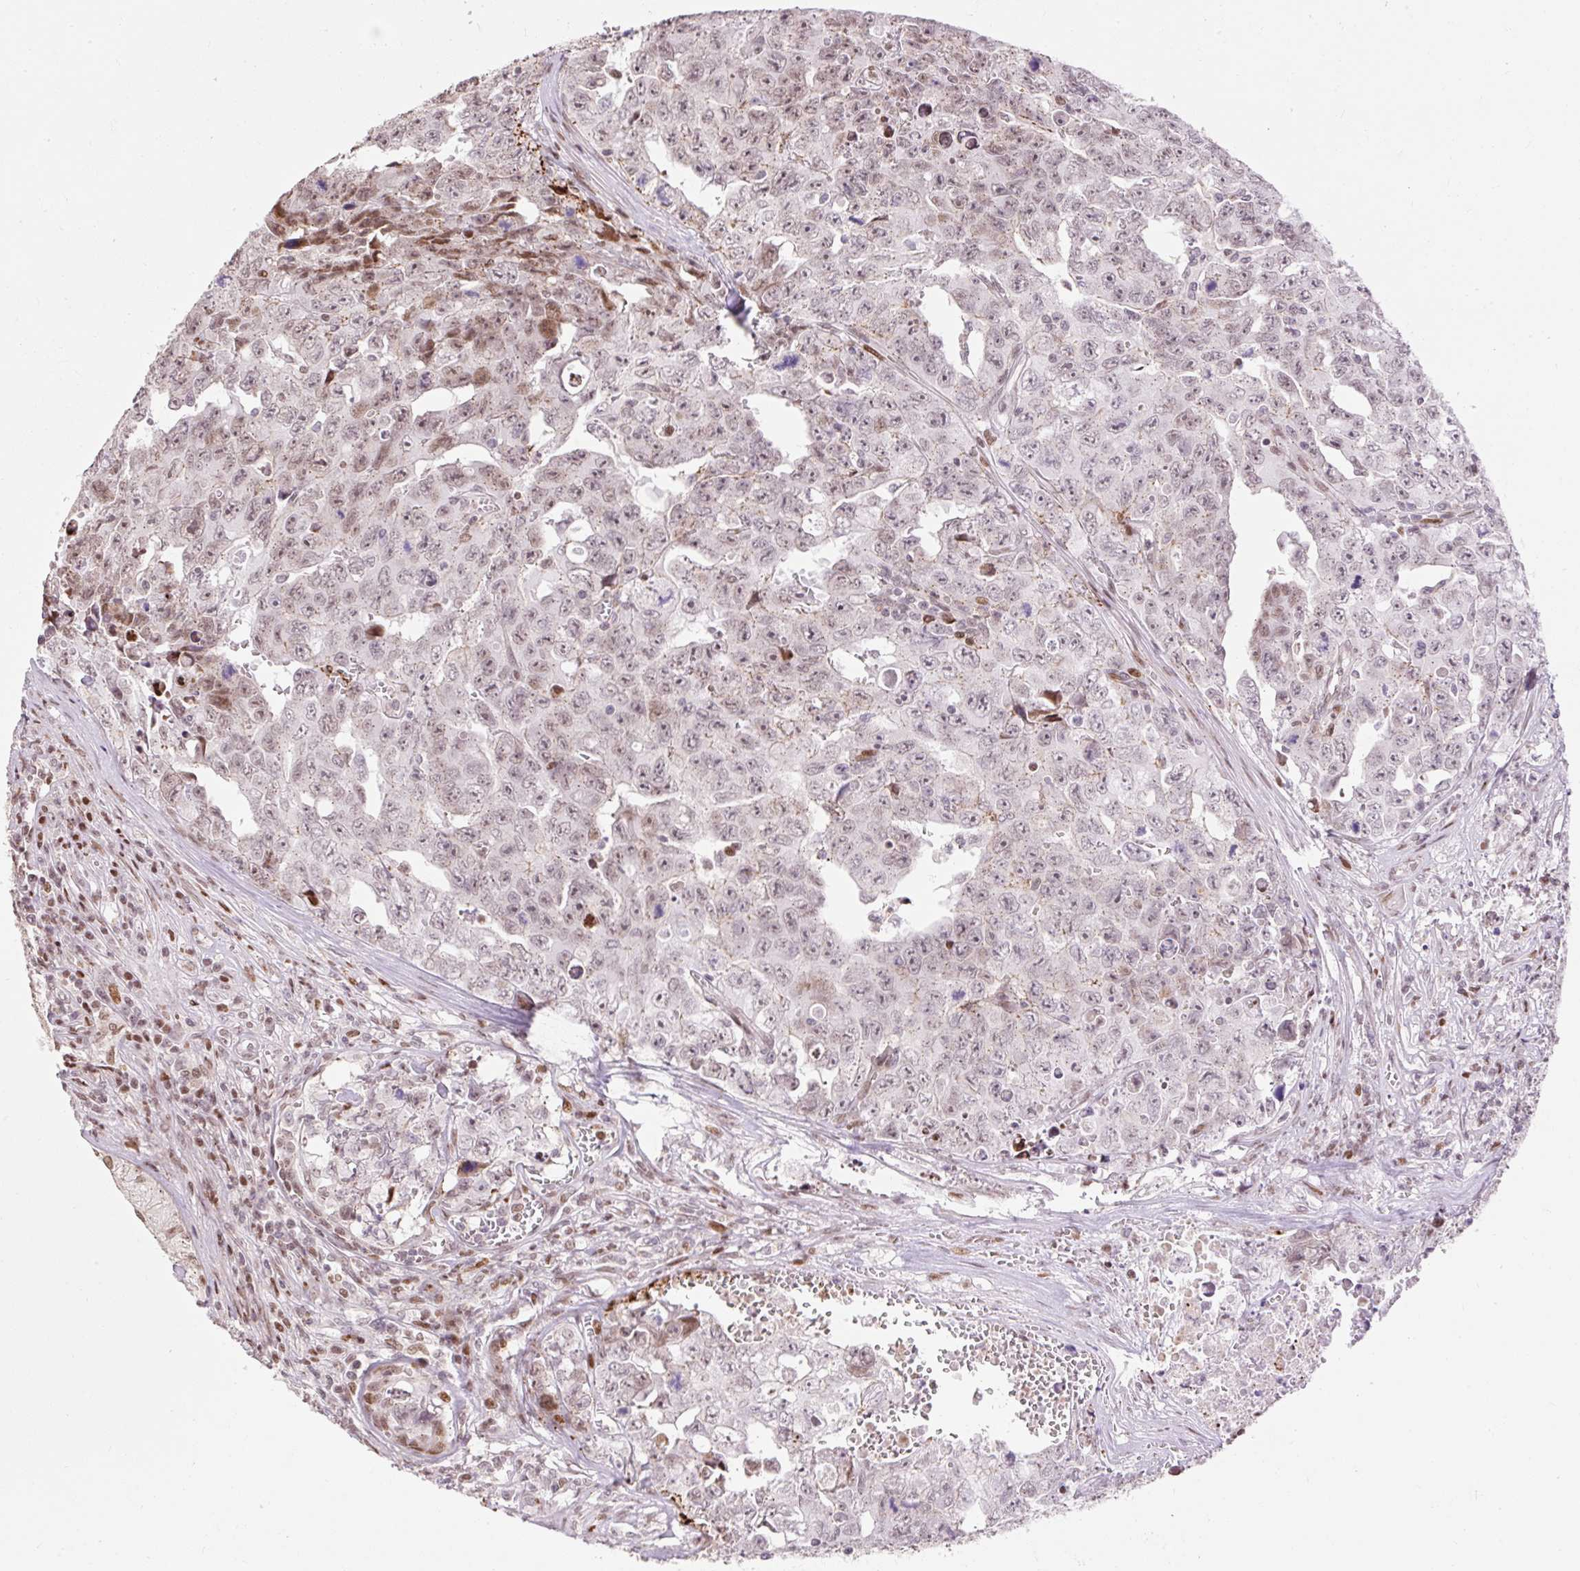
{"staining": {"intensity": "moderate", "quantity": "<25%", "location": "nuclear"}, "tissue": "testis cancer", "cell_type": "Tumor cells", "image_type": "cancer", "snomed": [{"axis": "morphology", "description": "Carcinoma, Embryonal, NOS"}, {"axis": "topography", "description": "Testis"}], "caption": "Protein analysis of embryonal carcinoma (testis) tissue reveals moderate nuclear expression in approximately <25% of tumor cells.", "gene": "RIPPLY3", "patient": {"sex": "male", "age": 24}}